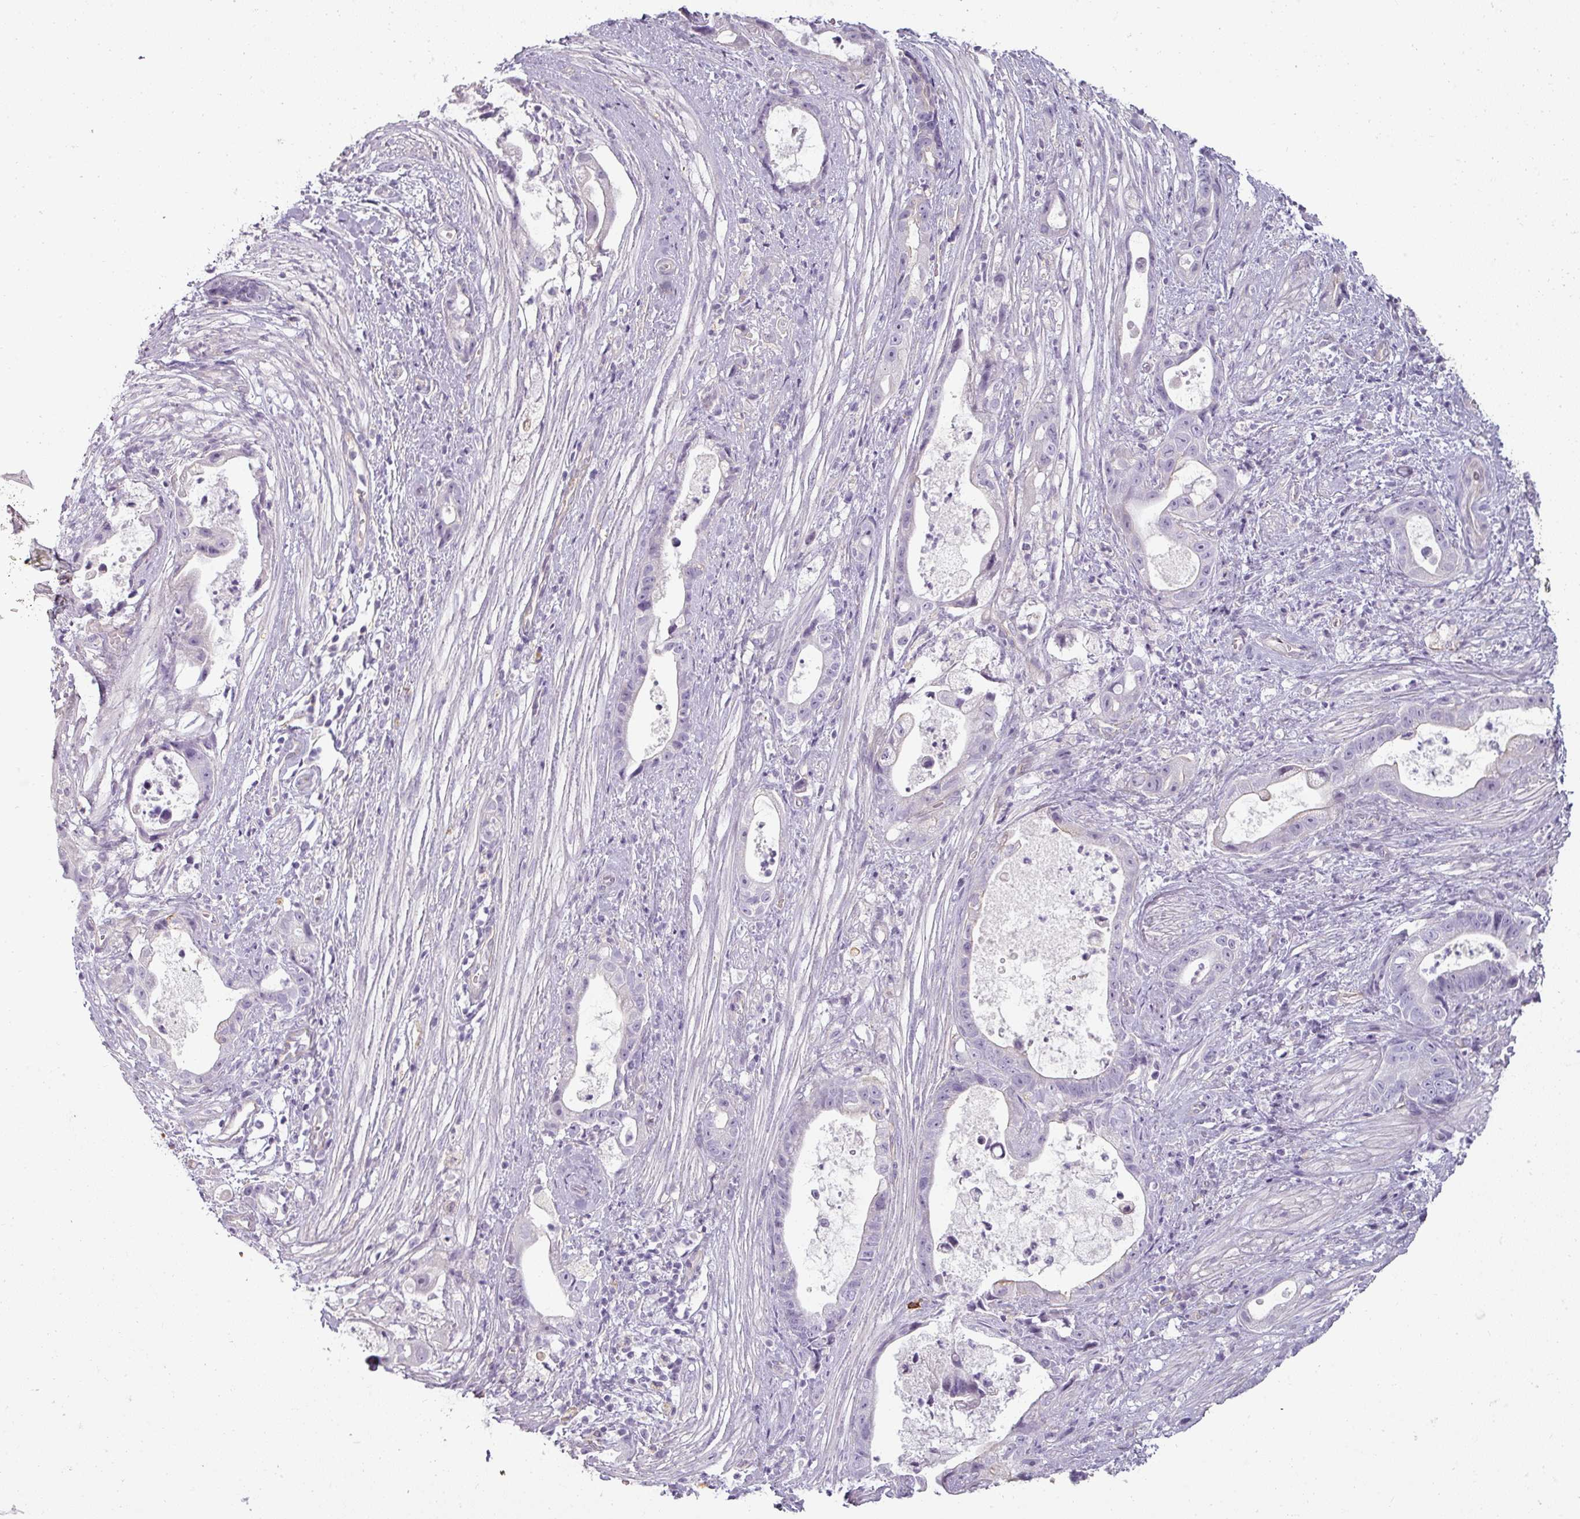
{"staining": {"intensity": "negative", "quantity": "none", "location": "none"}, "tissue": "stomach cancer", "cell_type": "Tumor cells", "image_type": "cancer", "snomed": [{"axis": "morphology", "description": "Adenocarcinoma, NOS"}, {"axis": "topography", "description": "Stomach"}], "caption": "Human stomach adenocarcinoma stained for a protein using immunohistochemistry (IHC) demonstrates no positivity in tumor cells.", "gene": "ASB1", "patient": {"sex": "male", "age": 55}}